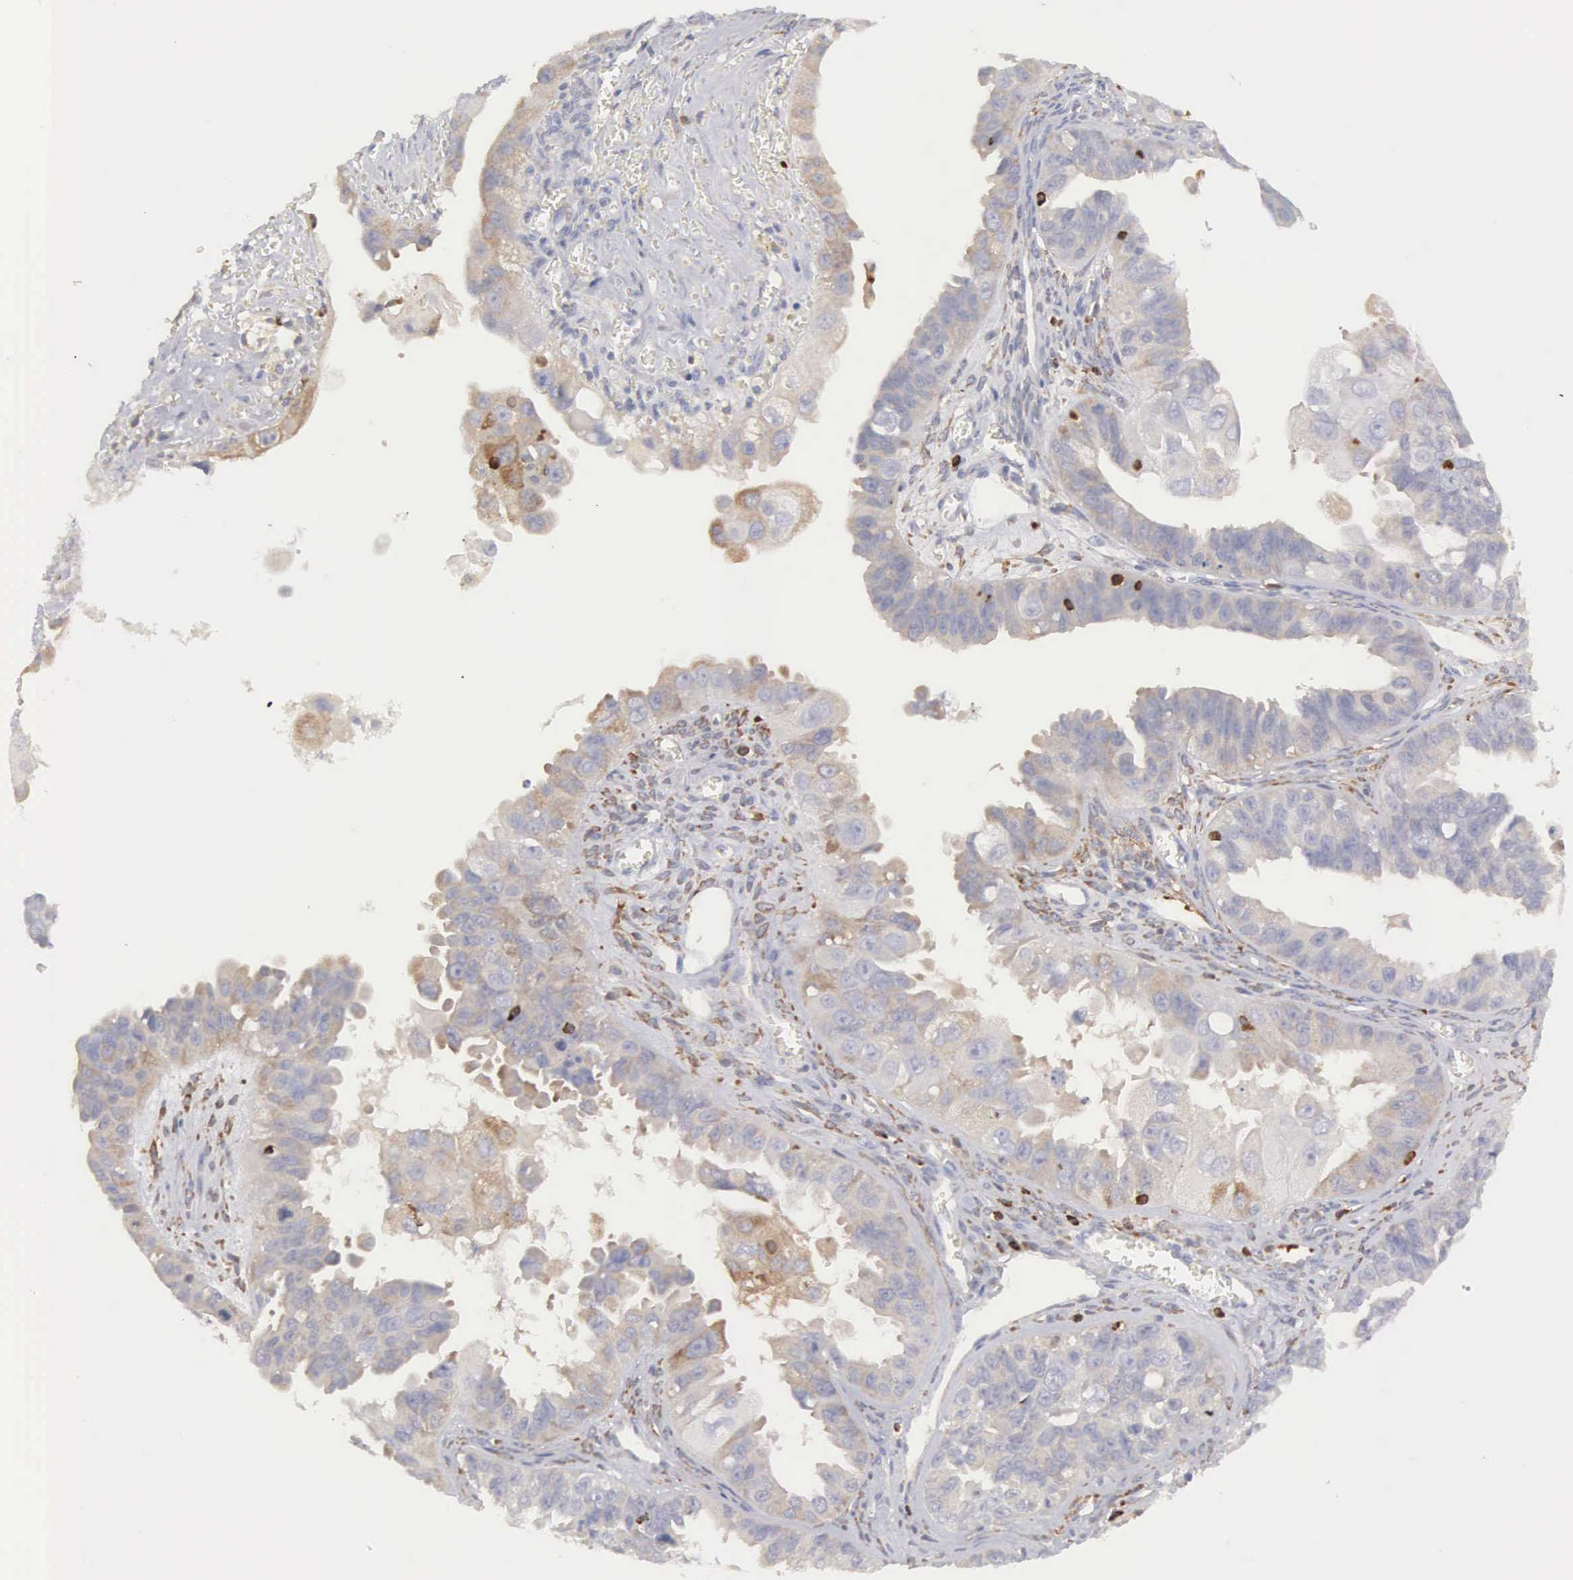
{"staining": {"intensity": "weak", "quantity": "25%-75%", "location": "cytoplasmic/membranous"}, "tissue": "ovarian cancer", "cell_type": "Tumor cells", "image_type": "cancer", "snomed": [{"axis": "morphology", "description": "Carcinoma, endometroid"}, {"axis": "topography", "description": "Ovary"}], "caption": "Human ovarian cancer stained with a brown dye reveals weak cytoplasmic/membranous positive positivity in approximately 25%-75% of tumor cells.", "gene": "SH3BP1", "patient": {"sex": "female", "age": 85}}